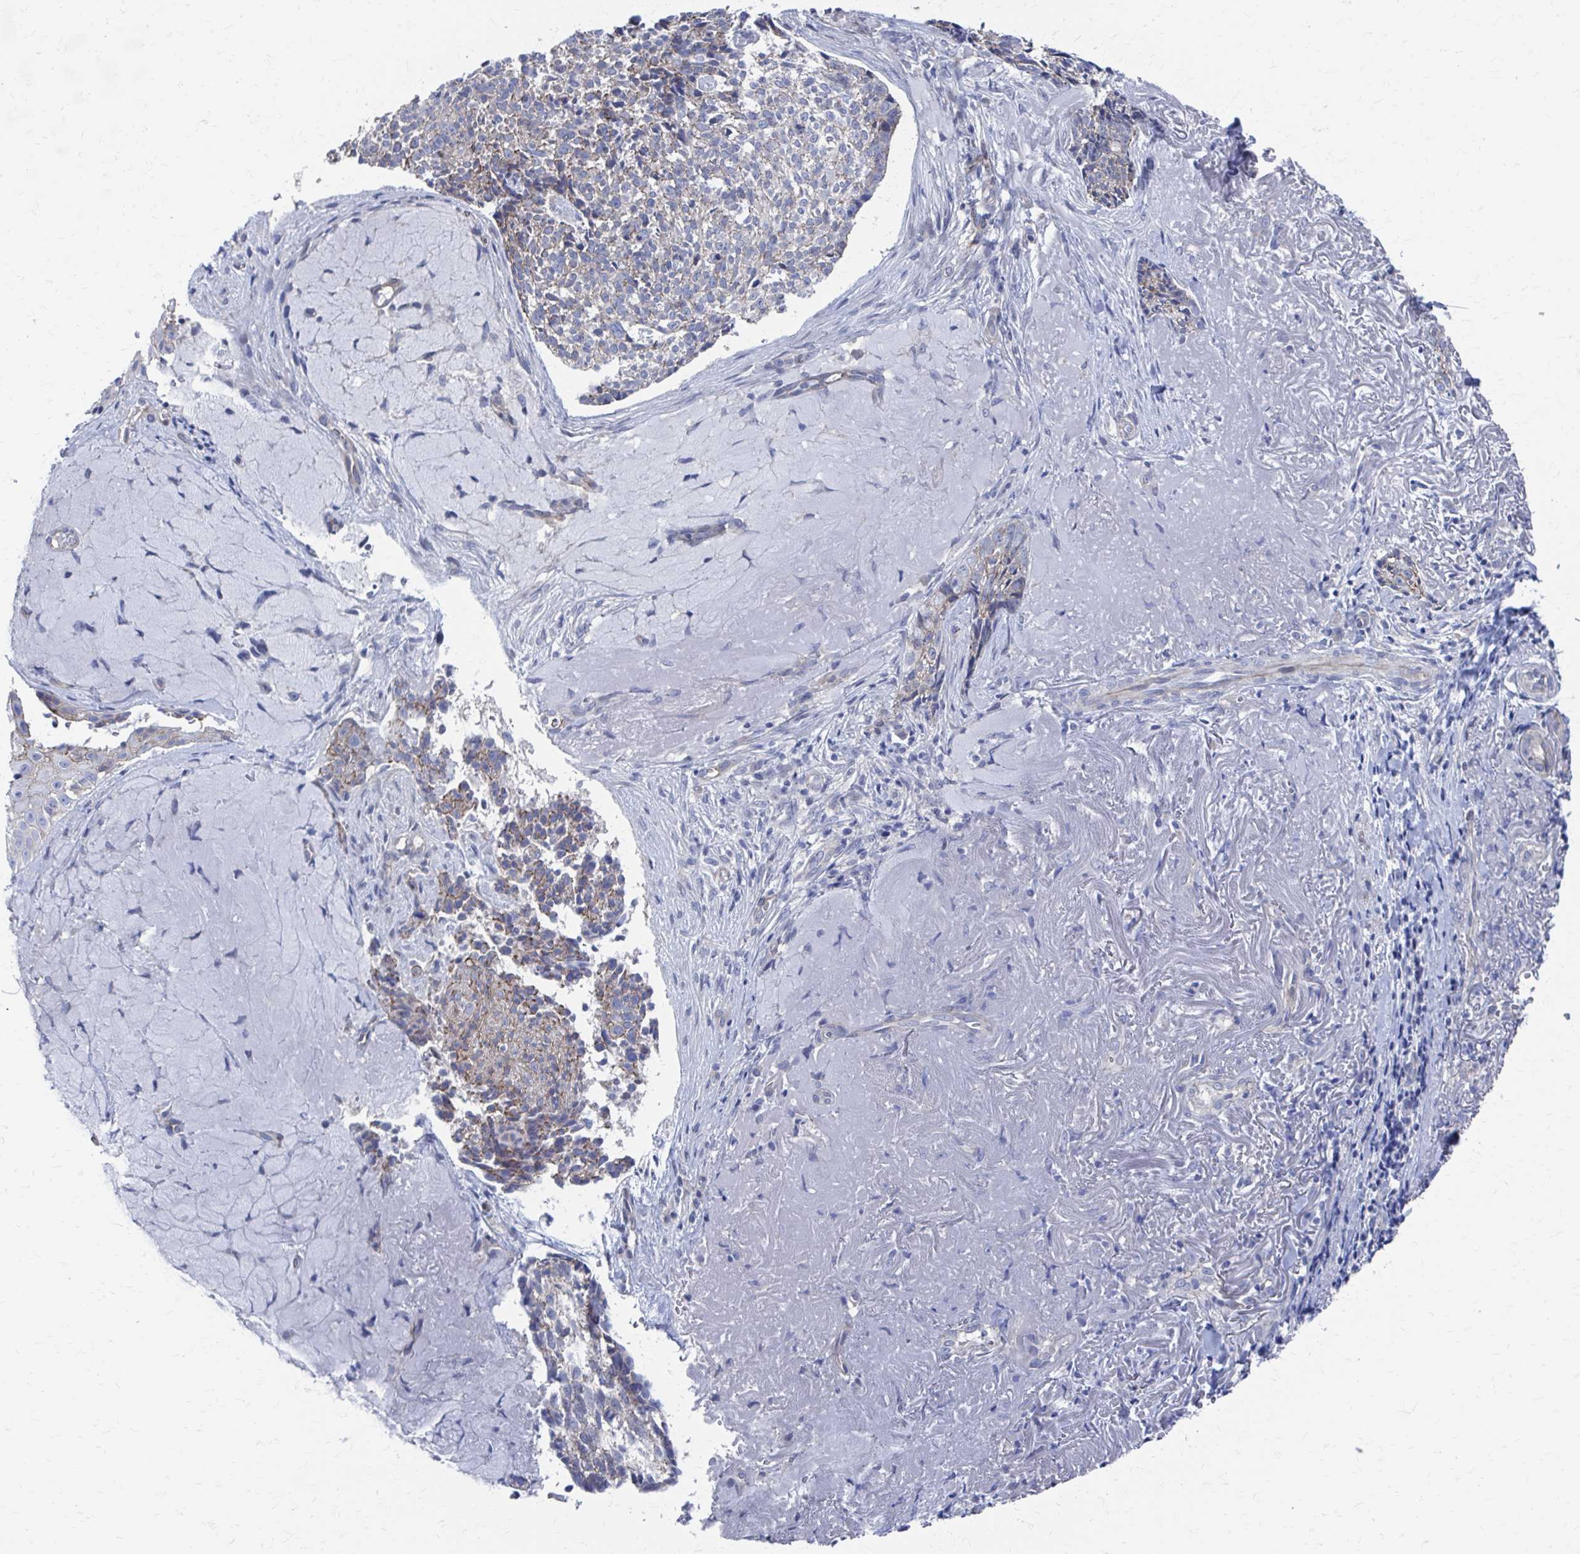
{"staining": {"intensity": "weak", "quantity": "<25%", "location": "cytoplasmic/membranous"}, "tissue": "skin cancer", "cell_type": "Tumor cells", "image_type": "cancer", "snomed": [{"axis": "morphology", "description": "Basal cell carcinoma"}, {"axis": "topography", "description": "Skin"}, {"axis": "topography", "description": "Skin of face"}], "caption": "Immunohistochemical staining of skin basal cell carcinoma reveals no significant staining in tumor cells.", "gene": "PLEKHG7", "patient": {"sex": "female", "age": 95}}